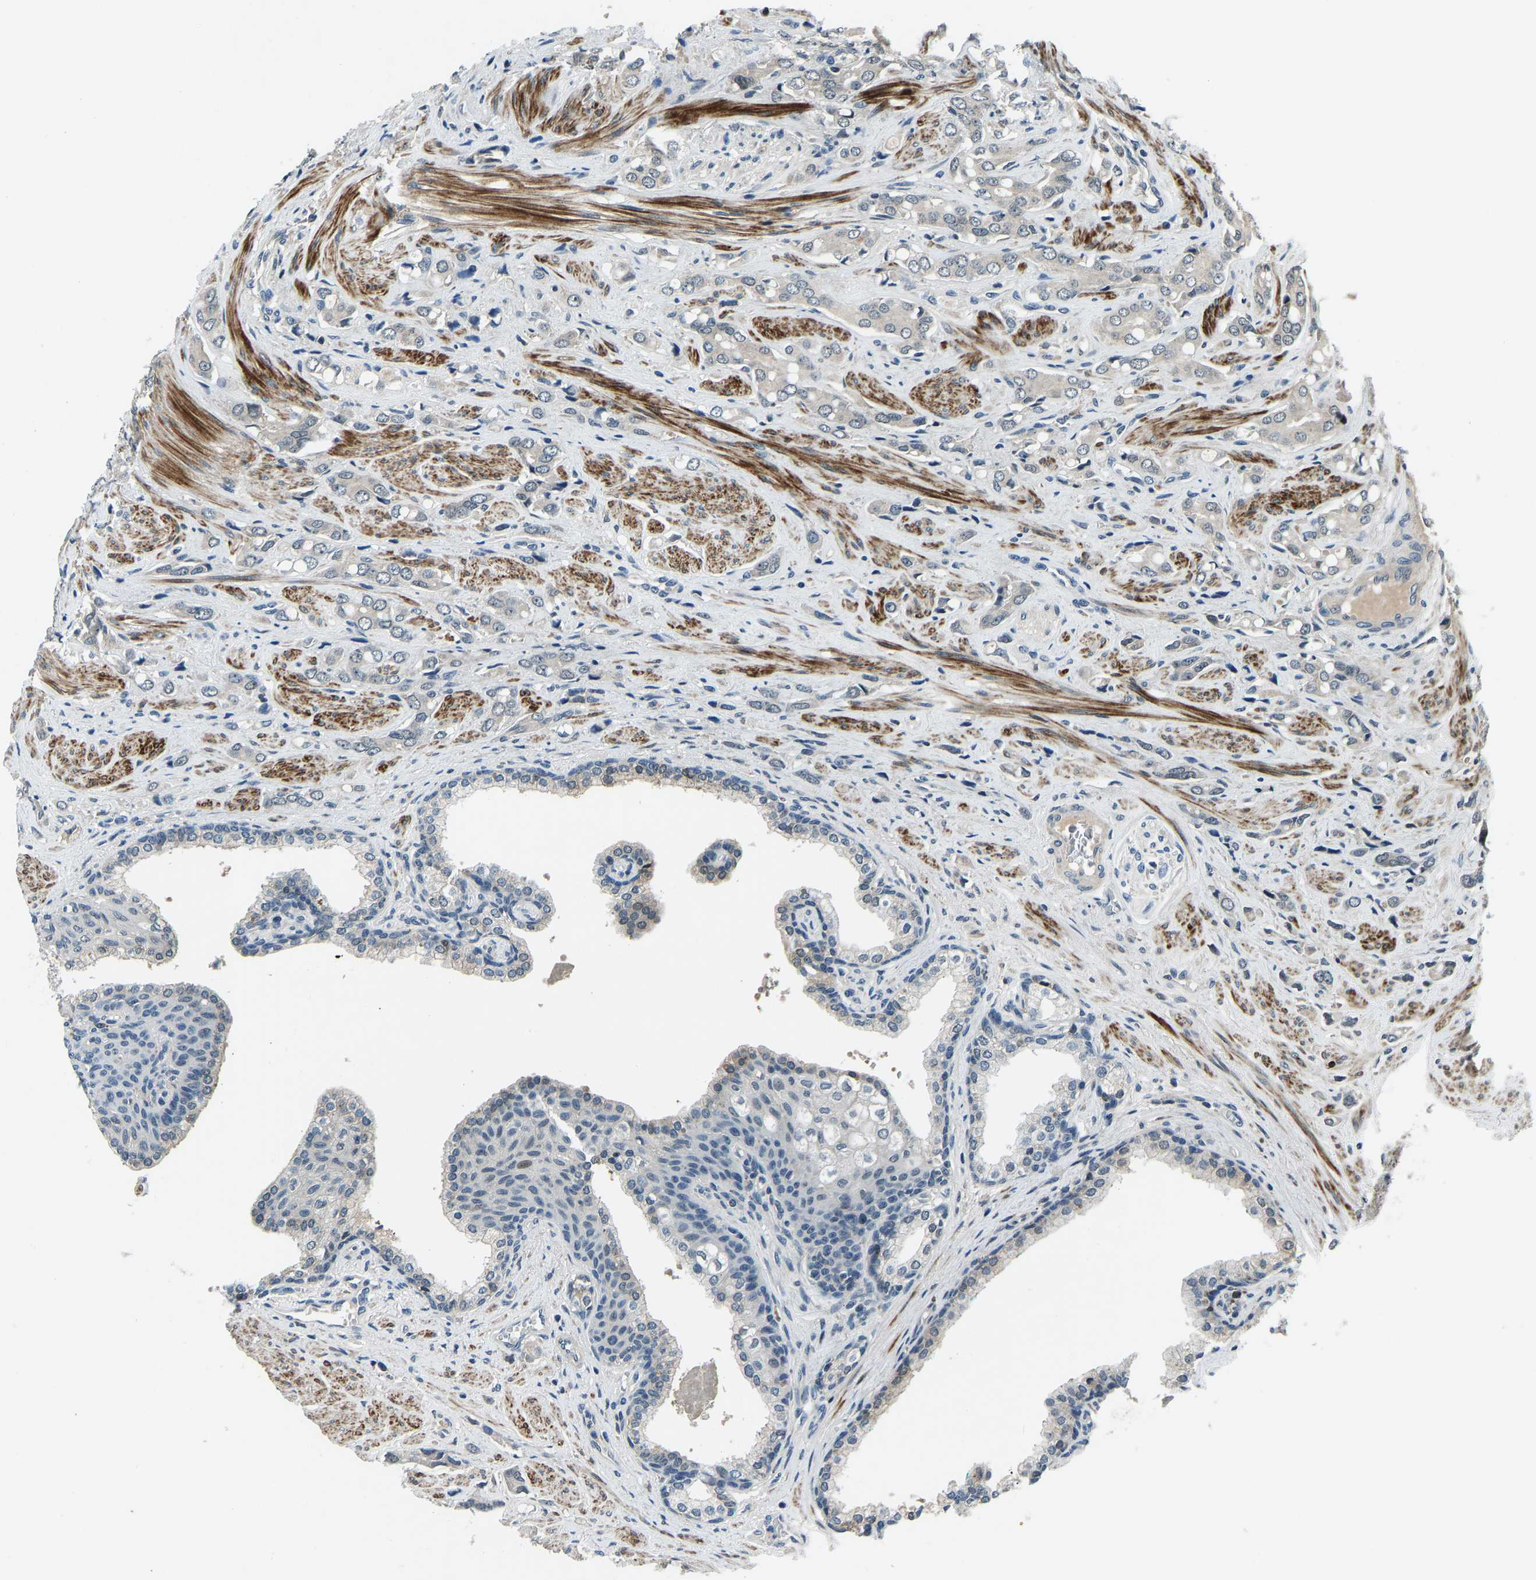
{"staining": {"intensity": "weak", "quantity": "<25%", "location": "nuclear"}, "tissue": "prostate cancer", "cell_type": "Tumor cells", "image_type": "cancer", "snomed": [{"axis": "morphology", "description": "Adenocarcinoma, High grade"}, {"axis": "topography", "description": "Prostate"}], "caption": "The immunohistochemistry micrograph has no significant staining in tumor cells of prostate cancer (adenocarcinoma (high-grade)) tissue.", "gene": "RLIM", "patient": {"sex": "male", "age": 52}}